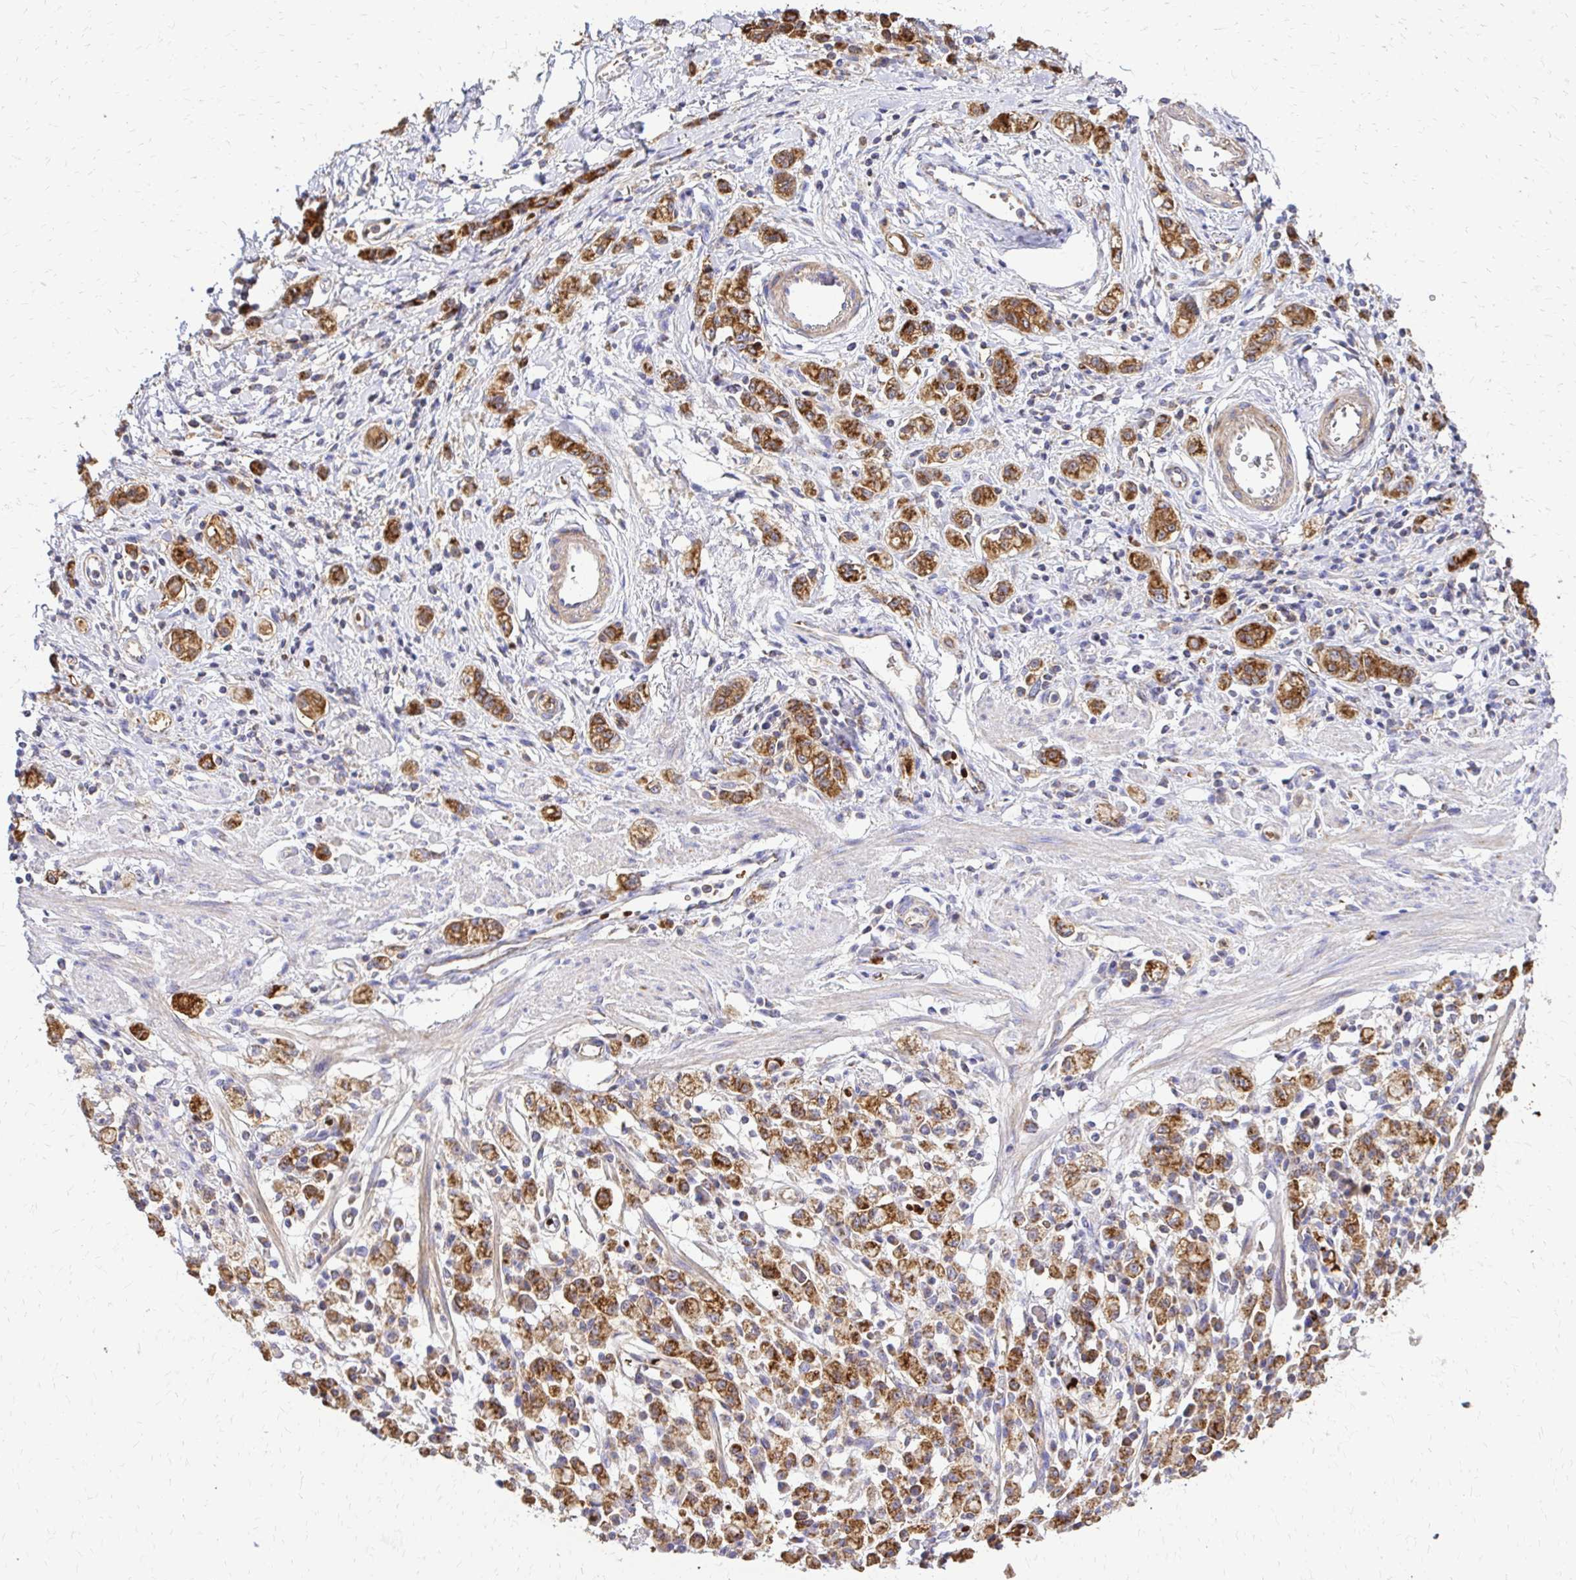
{"staining": {"intensity": "moderate", "quantity": ">75%", "location": "cytoplasmic/membranous"}, "tissue": "stomach cancer", "cell_type": "Tumor cells", "image_type": "cancer", "snomed": [{"axis": "morphology", "description": "Adenocarcinoma, NOS"}, {"axis": "topography", "description": "Stomach"}], "caption": "Stomach cancer (adenocarcinoma) stained for a protein shows moderate cytoplasmic/membranous positivity in tumor cells.", "gene": "MRPL13", "patient": {"sex": "male", "age": 77}}